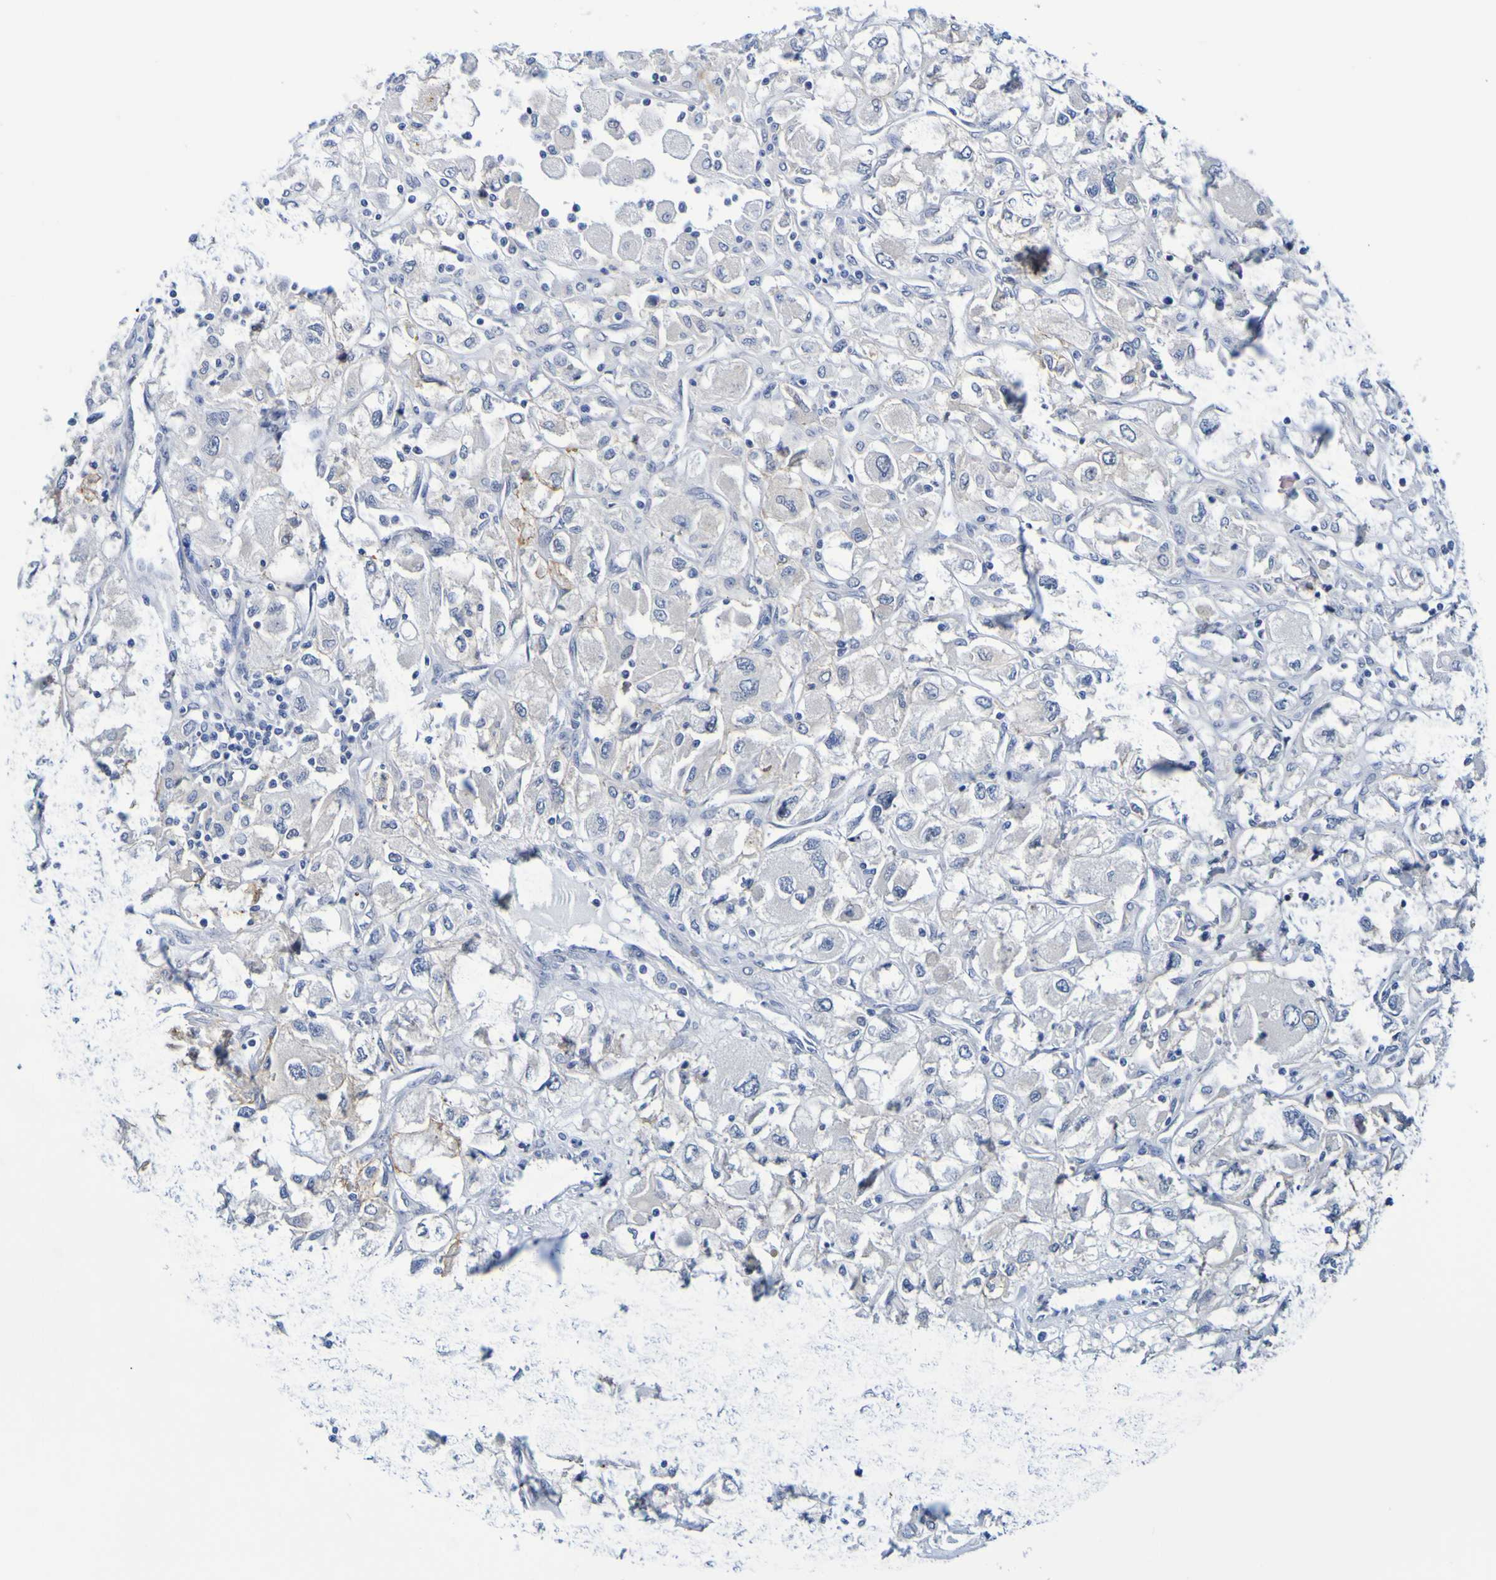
{"staining": {"intensity": "negative", "quantity": "none", "location": "none"}, "tissue": "renal cancer", "cell_type": "Tumor cells", "image_type": "cancer", "snomed": [{"axis": "morphology", "description": "Adenocarcinoma, NOS"}, {"axis": "topography", "description": "Kidney"}], "caption": "DAB (3,3'-diaminobenzidine) immunohistochemical staining of human renal adenocarcinoma exhibits no significant expression in tumor cells. The staining is performed using DAB brown chromogen with nuclei counter-stained in using hematoxylin.", "gene": "VMA21", "patient": {"sex": "female", "age": 52}}